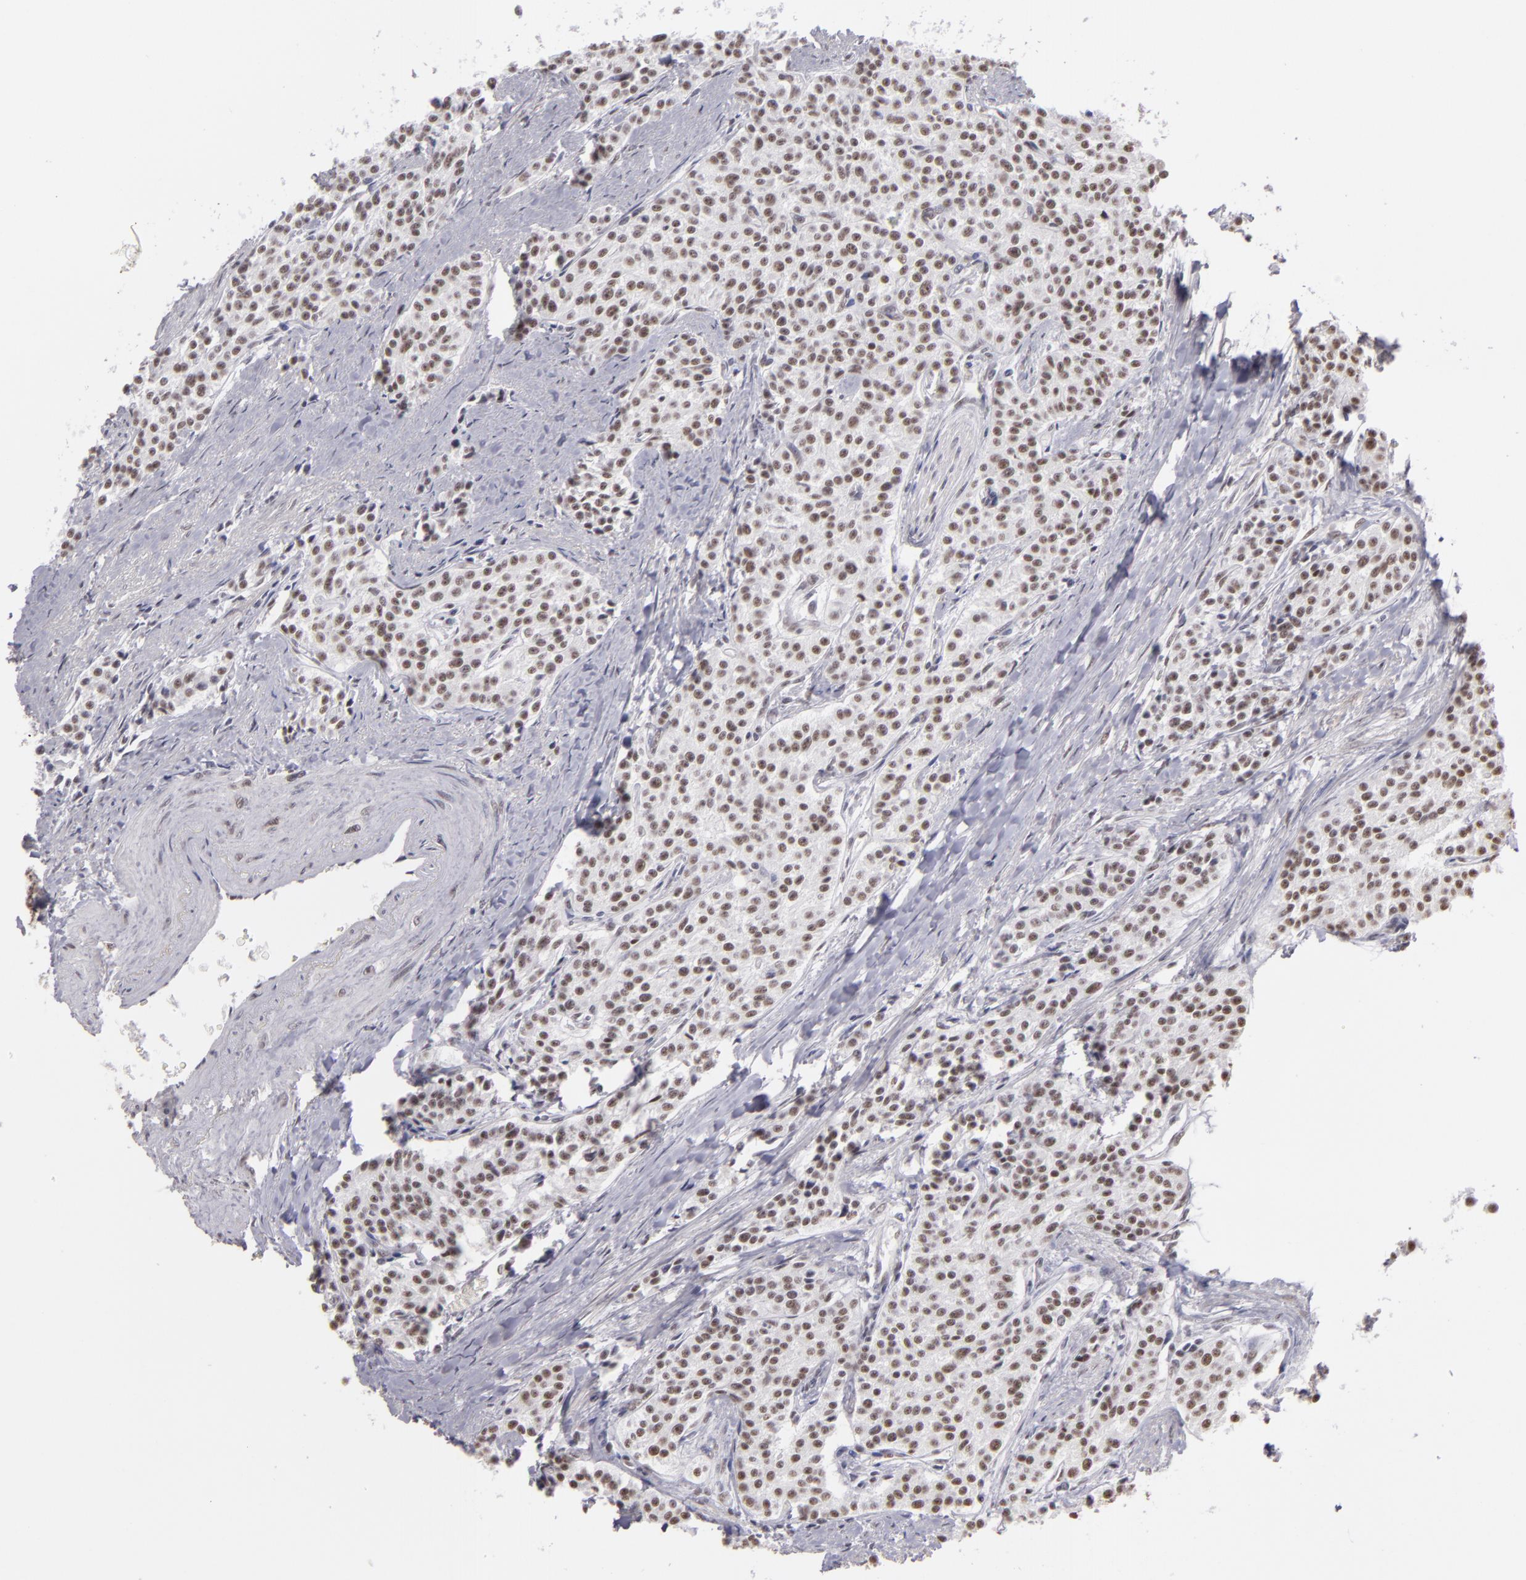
{"staining": {"intensity": "weak", "quantity": ">75%", "location": "nuclear"}, "tissue": "carcinoid", "cell_type": "Tumor cells", "image_type": "cancer", "snomed": [{"axis": "morphology", "description": "Carcinoid, malignant, NOS"}, {"axis": "topography", "description": "Stomach"}], "caption": "This is a photomicrograph of immunohistochemistry (IHC) staining of carcinoid, which shows weak positivity in the nuclear of tumor cells.", "gene": "INTS6", "patient": {"sex": "female", "age": 76}}